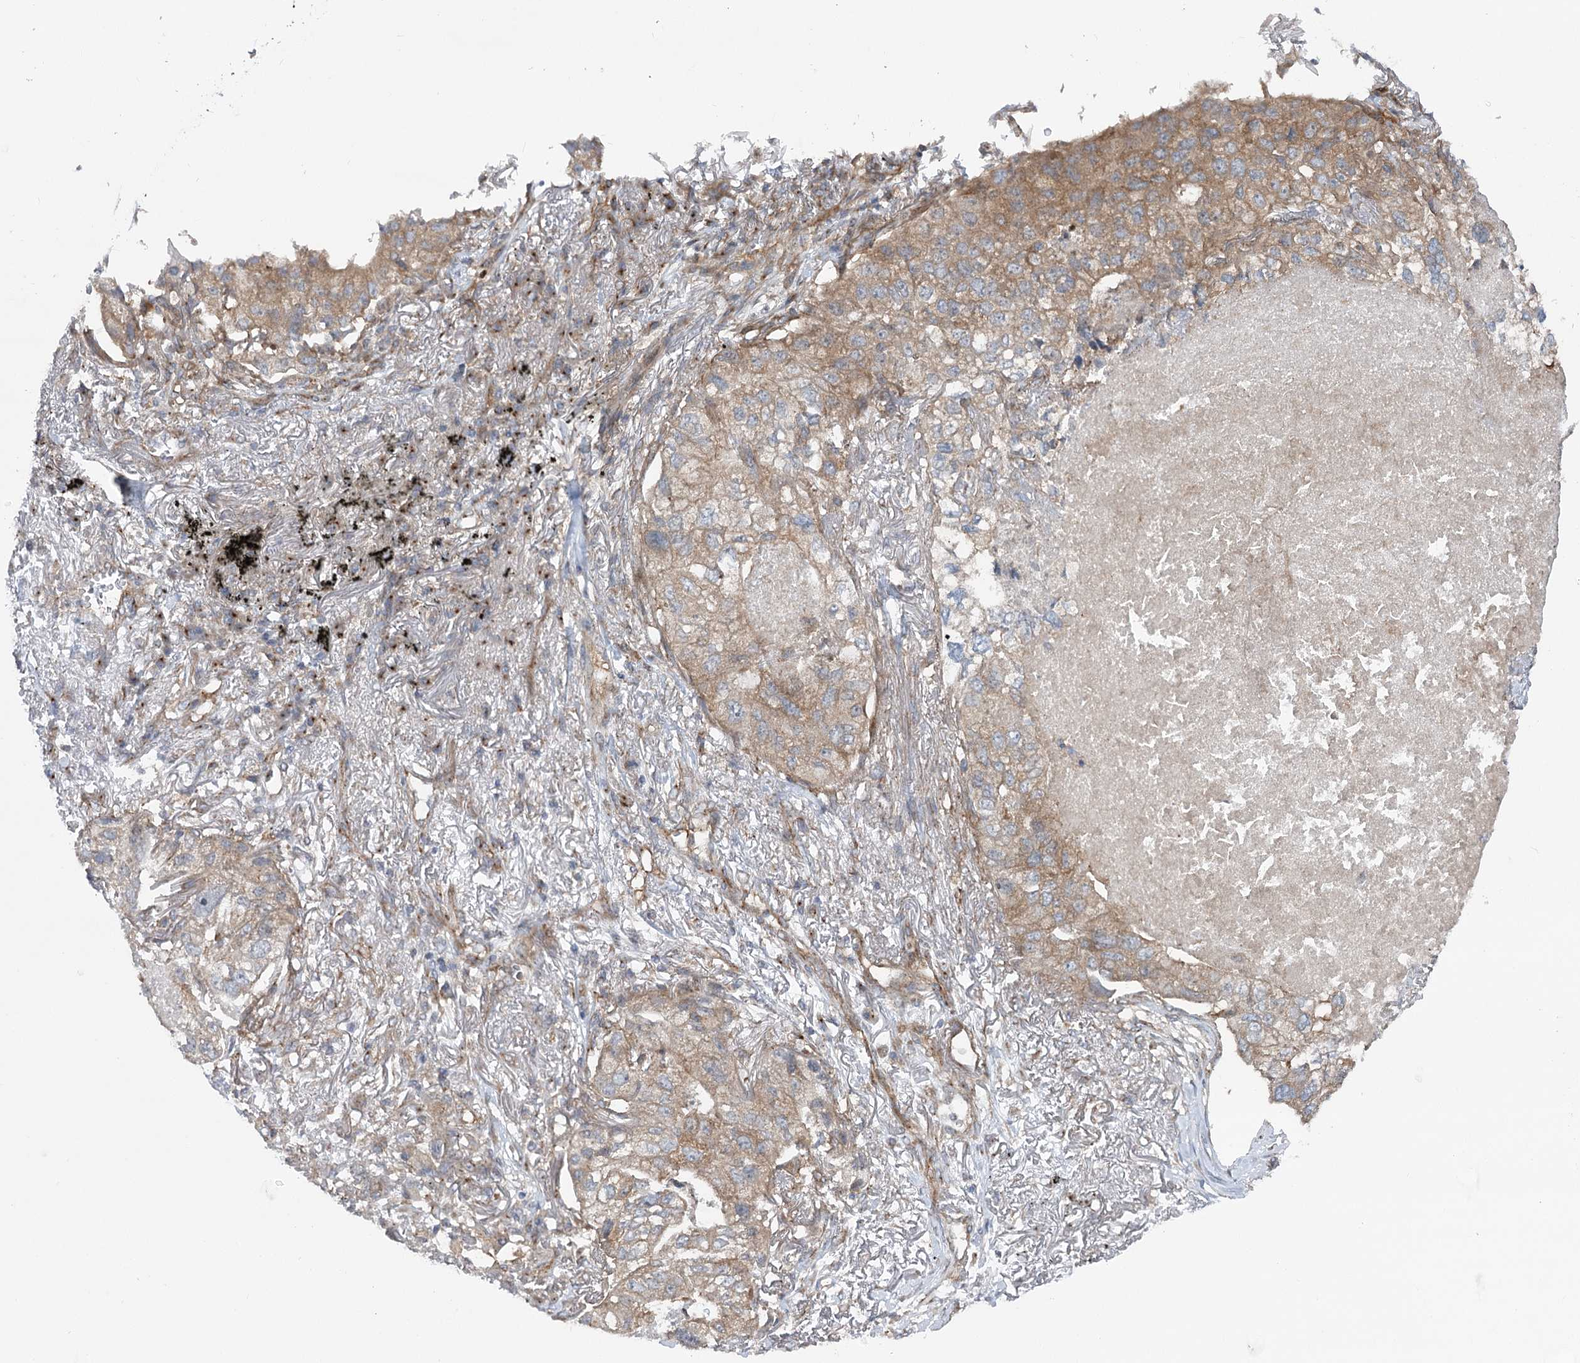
{"staining": {"intensity": "moderate", "quantity": "25%-75%", "location": "cytoplasmic/membranous"}, "tissue": "lung cancer", "cell_type": "Tumor cells", "image_type": "cancer", "snomed": [{"axis": "morphology", "description": "Adenocarcinoma, NOS"}, {"axis": "topography", "description": "Lung"}], "caption": "Brown immunohistochemical staining in human adenocarcinoma (lung) demonstrates moderate cytoplasmic/membranous positivity in approximately 25%-75% of tumor cells. The protein of interest is stained brown, and the nuclei are stained in blue (DAB (3,3'-diaminobenzidine) IHC with brightfield microscopy, high magnification).", "gene": "SCN11A", "patient": {"sex": "male", "age": 65}}